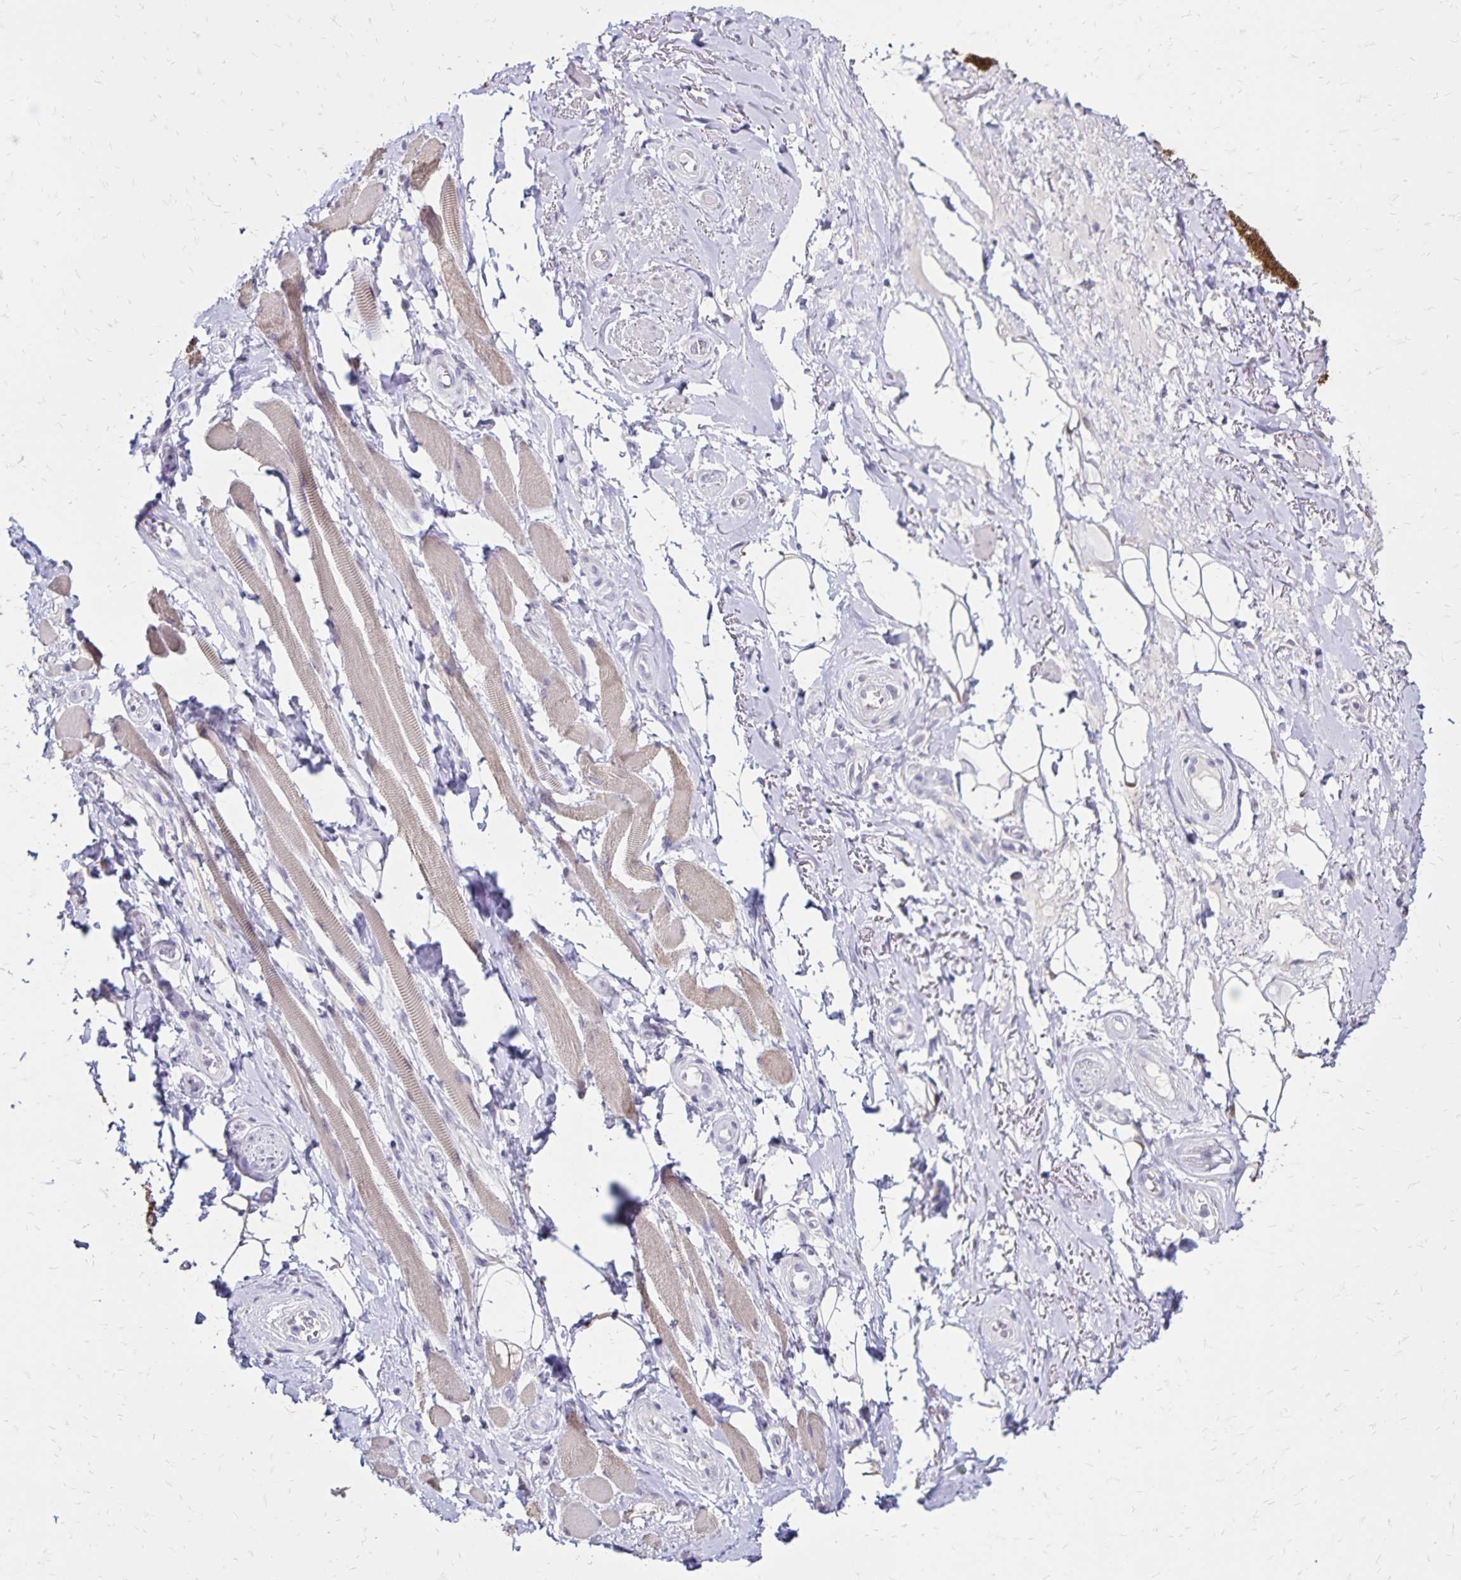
{"staining": {"intensity": "negative", "quantity": "none", "location": "none"}, "tissue": "adipose tissue", "cell_type": "Adipocytes", "image_type": "normal", "snomed": [{"axis": "morphology", "description": "Normal tissue, NOS"}, {"axis": "topography", "description": "Anal"}, {"axis": "topography", "description": "Peripheral nerve tissue"}], "caption": "A high-resolution photomicrograph shows immunohistochemistry (IHC) staining of unremarkable adipose tissue, which demonstrates no significant expression in adipocytes. (DAB (3,3'-diaminobenzidine) immunohistochemistry (IHC), high magnification).", "gene": "SH3GL3", "patient": {"sex": "male", "age": 53}}